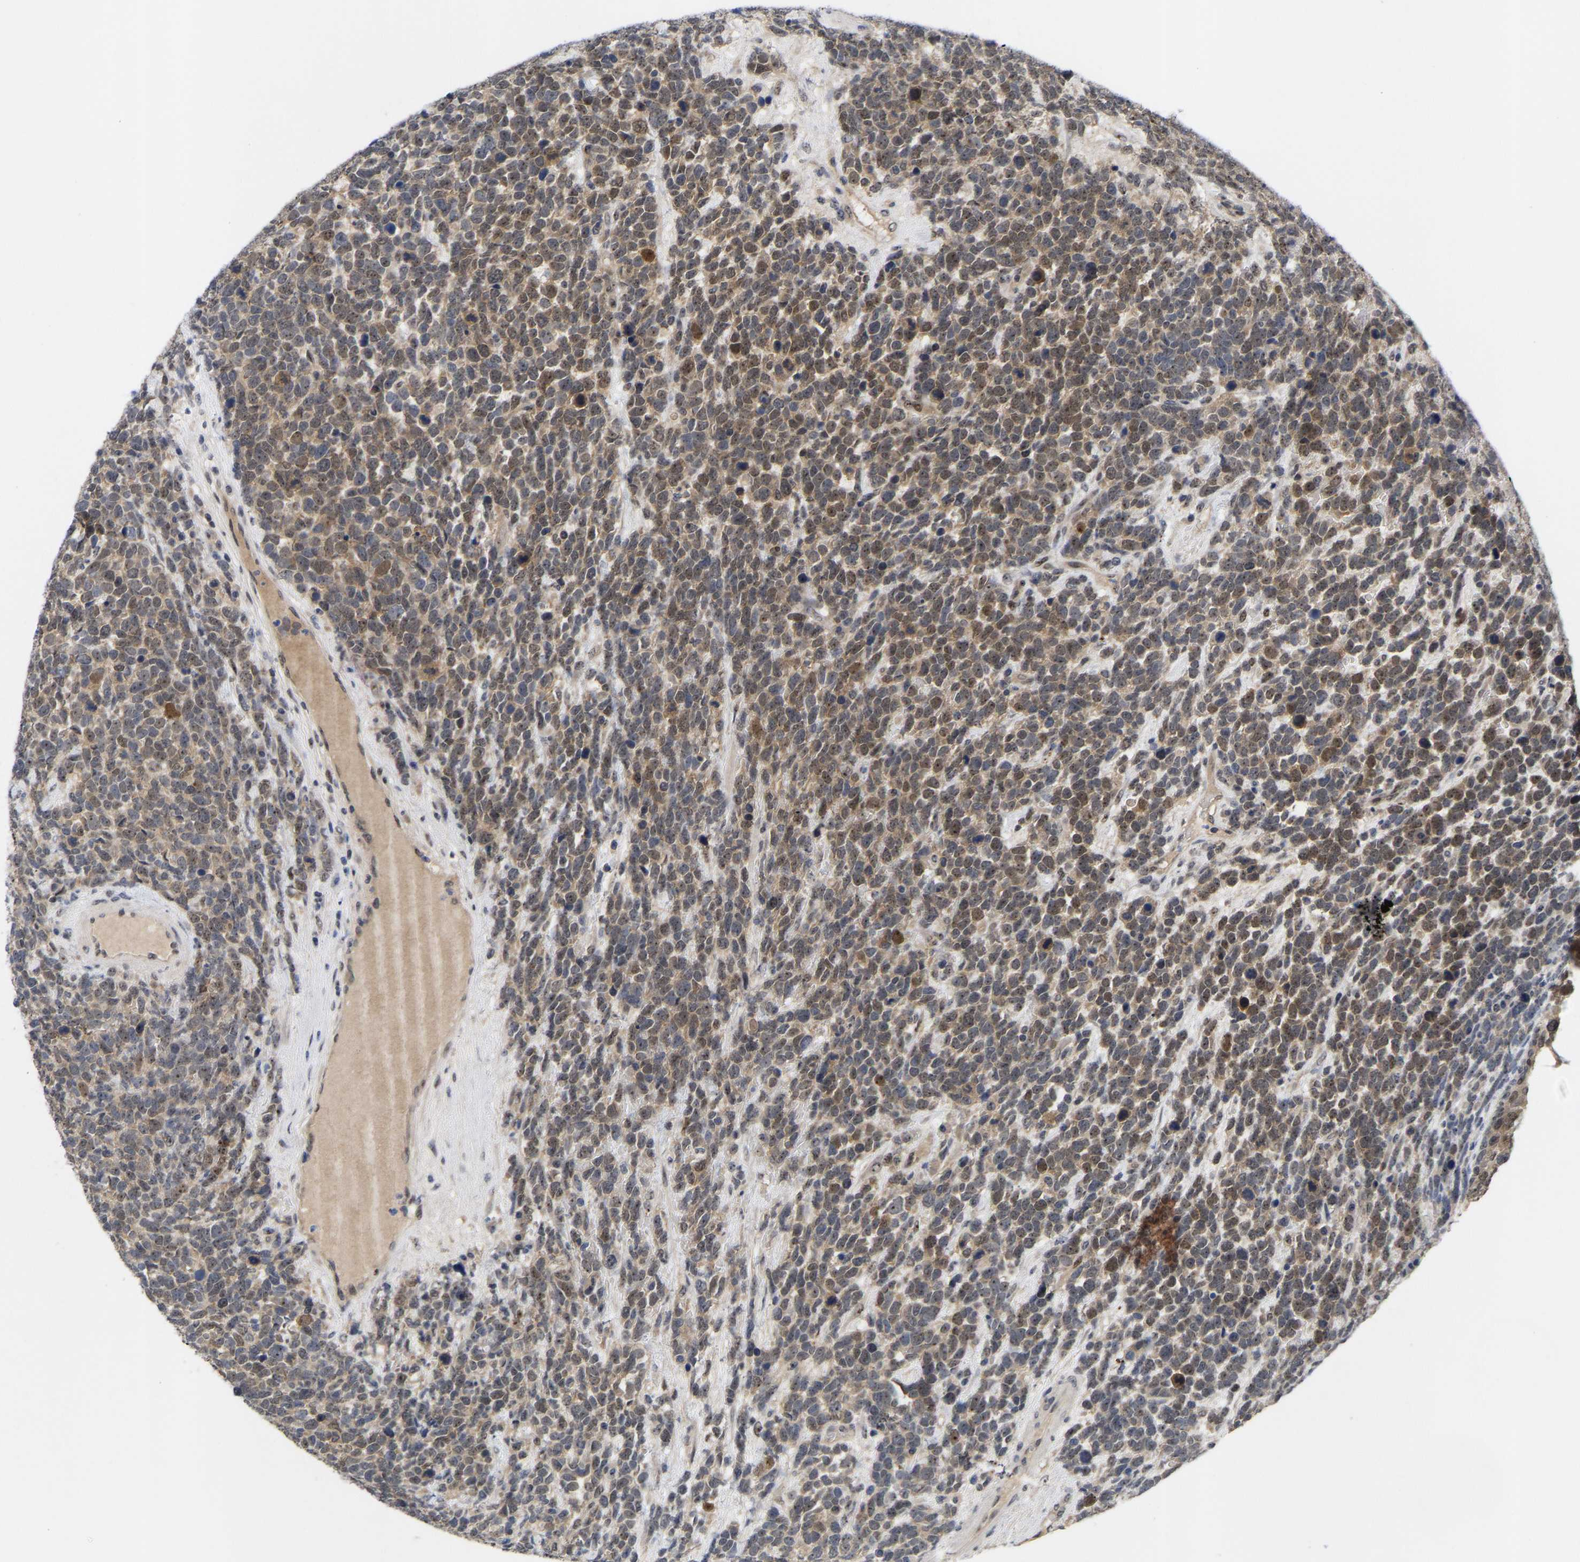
{"staining": {"intensity": "moderate", "quantity": "25%-75%", "location": "cytoplasmic/membranous,nuclear"}, "tissue": "urothelial cancer", "cell_type": "Tumor cells", "image_type": "cancer", "snomed": [{"axis": "morphology", "description": "Urothelial carcinoma, High grade"}, {"axis": "topography", "description": "Urinary bladder"}], "caption": "A histopathology image of human high-grade urothelial carcinoma stained for a protein exhibits moderate cytoplasmic/membranous and nuclear brown staining in tumor cells.", "gene": "NLE1", "patient": {"sex": "female", "age": 82}}